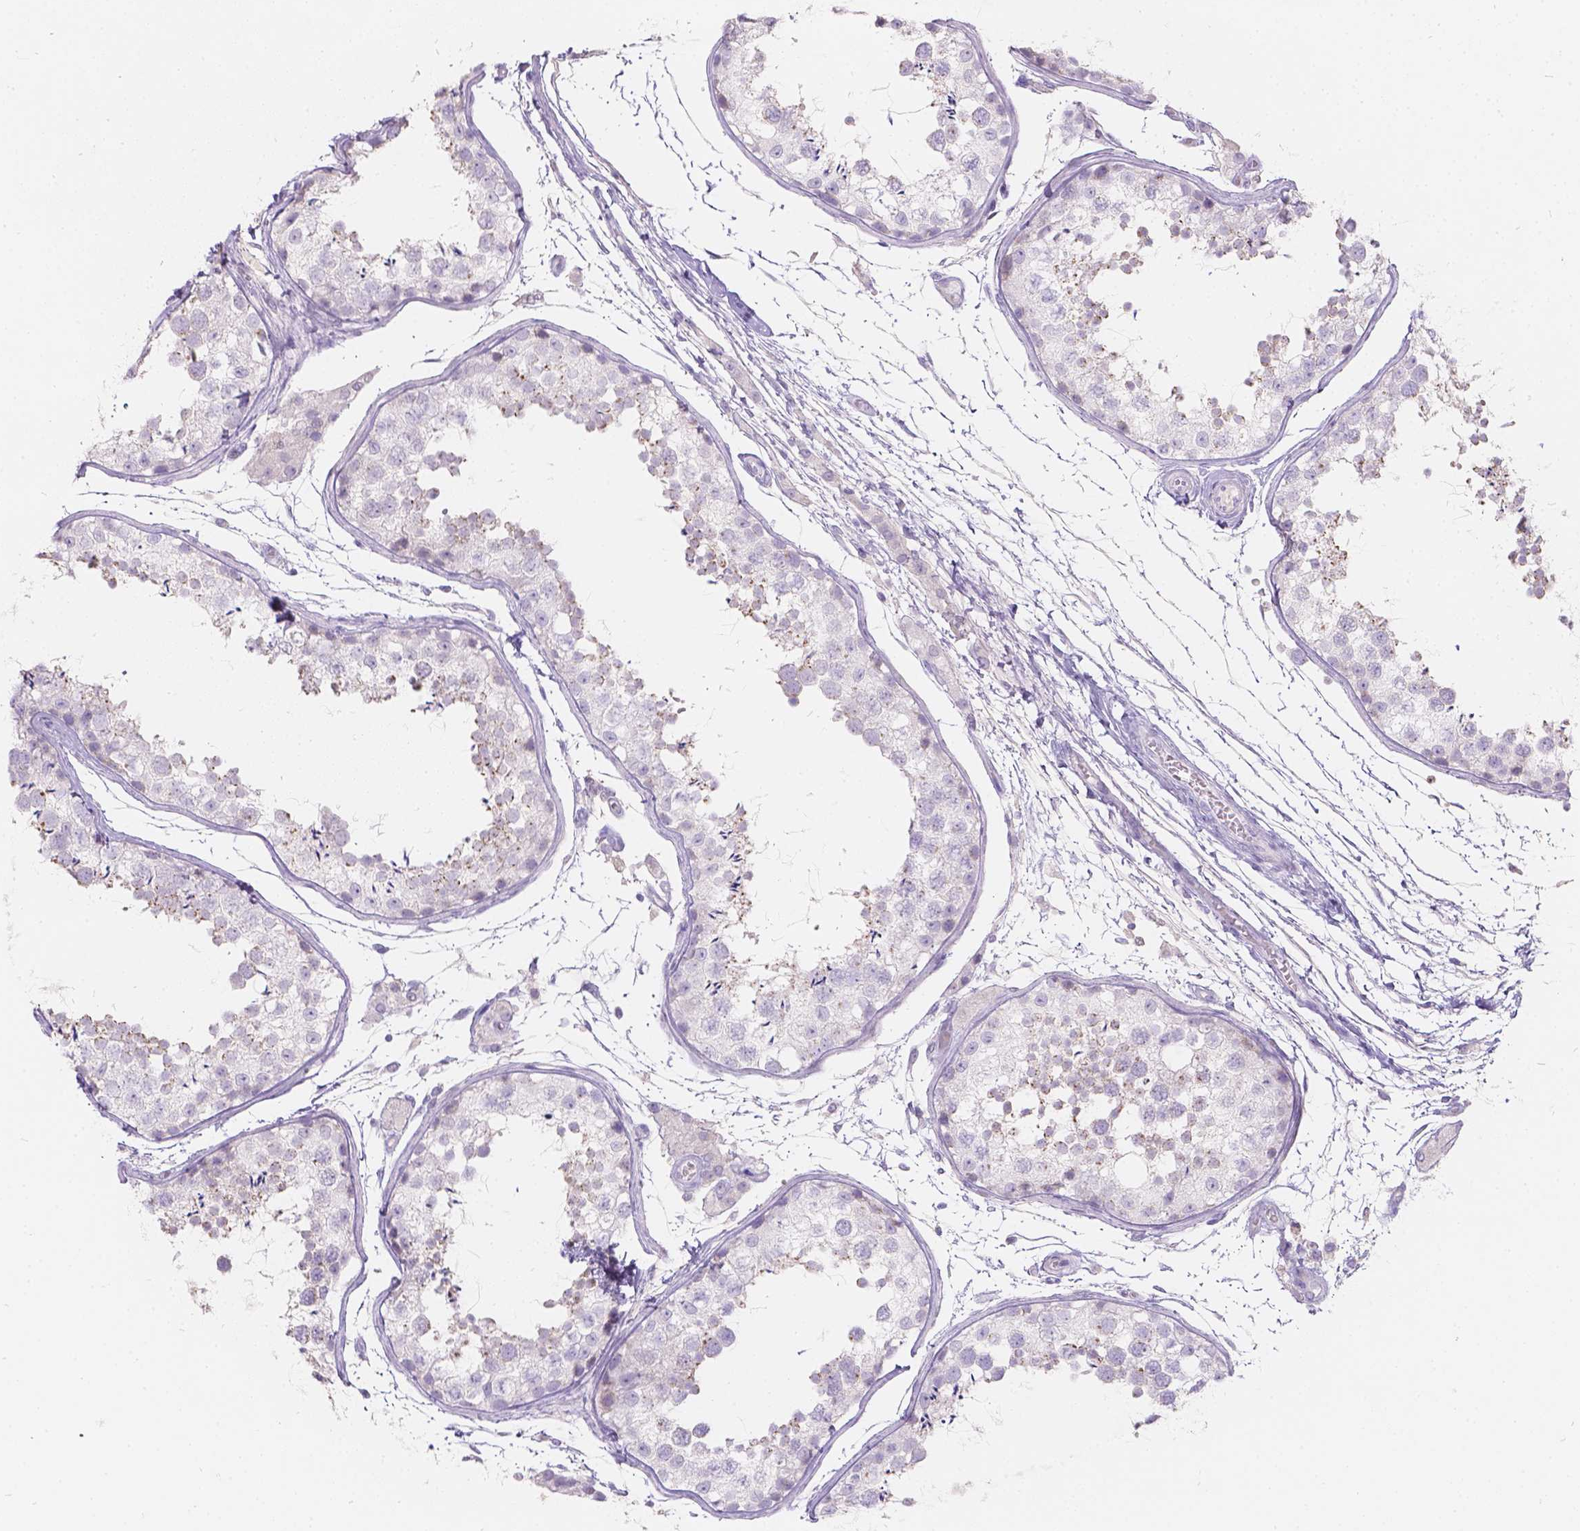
{"staining": {"intensity": "negative", "quantity": "none", "location": "none"}, "tissue": "testis", "cell_type": "Cells in seminiferous ducts", "image_type": "normal", "snomed": [{"axis": "morphology", "description": "Normal tissue, NOS"}, {"axis": "topography", "description": "Testis"}], "caption": "A high-resolution image shows immunohistochemistry (IHC) staining of normal testis, which reveals no significant expression in cells in seminiferous ducts. (Stains: DAB IHC with hematoxylin counter stain, Microscopy: brightfield microscopy at high magnification).", "gene": "HTN3", "patient": {"sex": "male", "age": 29}}